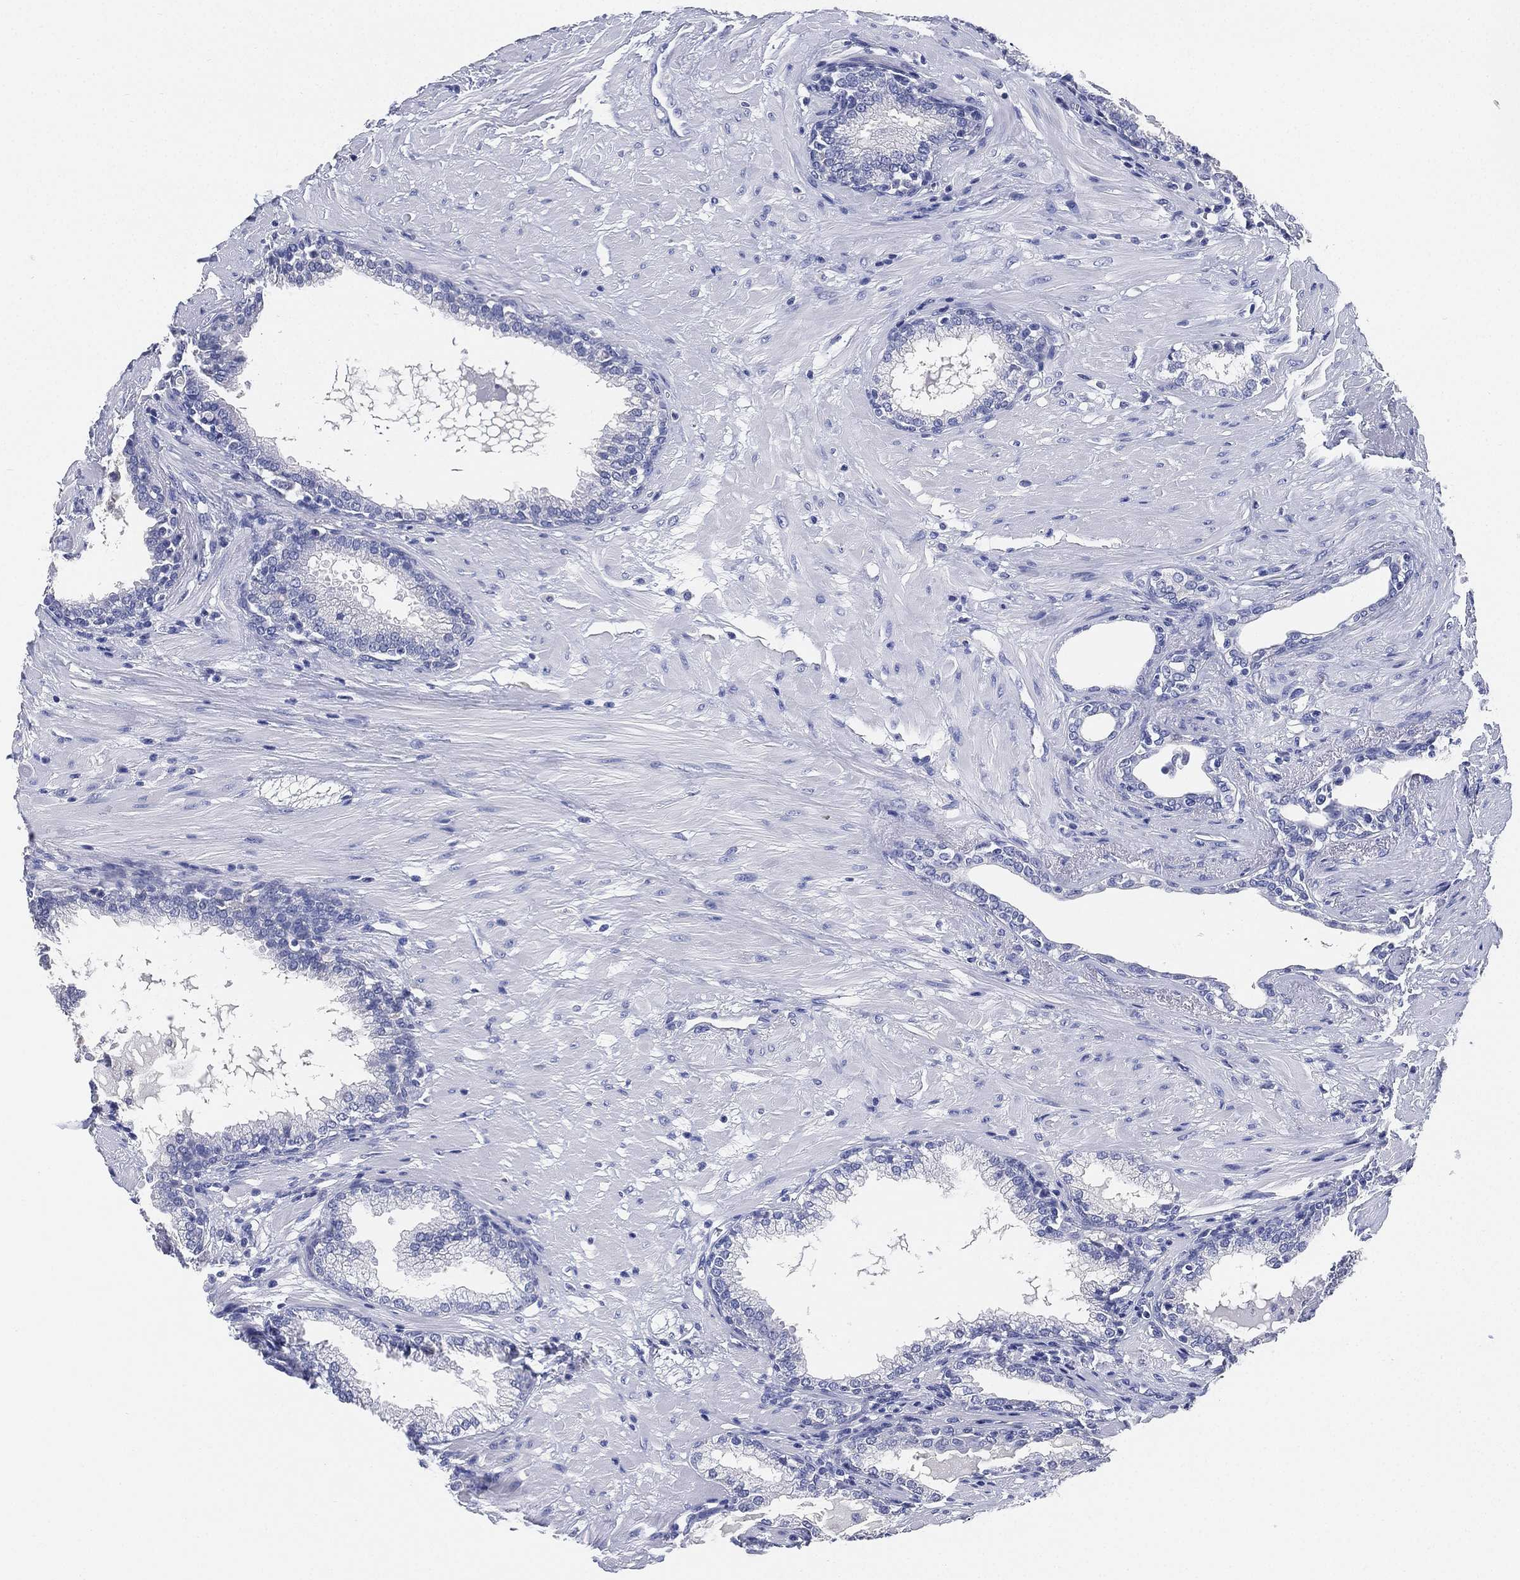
{"staining": {"intensity": "negative", "quantity": "none", "location": "none"}, "tissue": "prostate", "cell_type": "Glandular cells", "image_type": "normal", "snomed": [{"axis": "morphology", "description": "Normal tissue, NOS"}, {"axis": "topography", "description": "Prostate"}], "caption": "Prostate was stained to show a protein in brown. There is no significant expression in glandular cells. The staining was performed using DAB (3,3'-diaminobenzidine) to visualize the protein expression in brown, while the nuclei were stained in blue with hematoxylin (Magnification: 20x).", "gene": "IYD", "patient": {"sex": "male", "age": 64}}